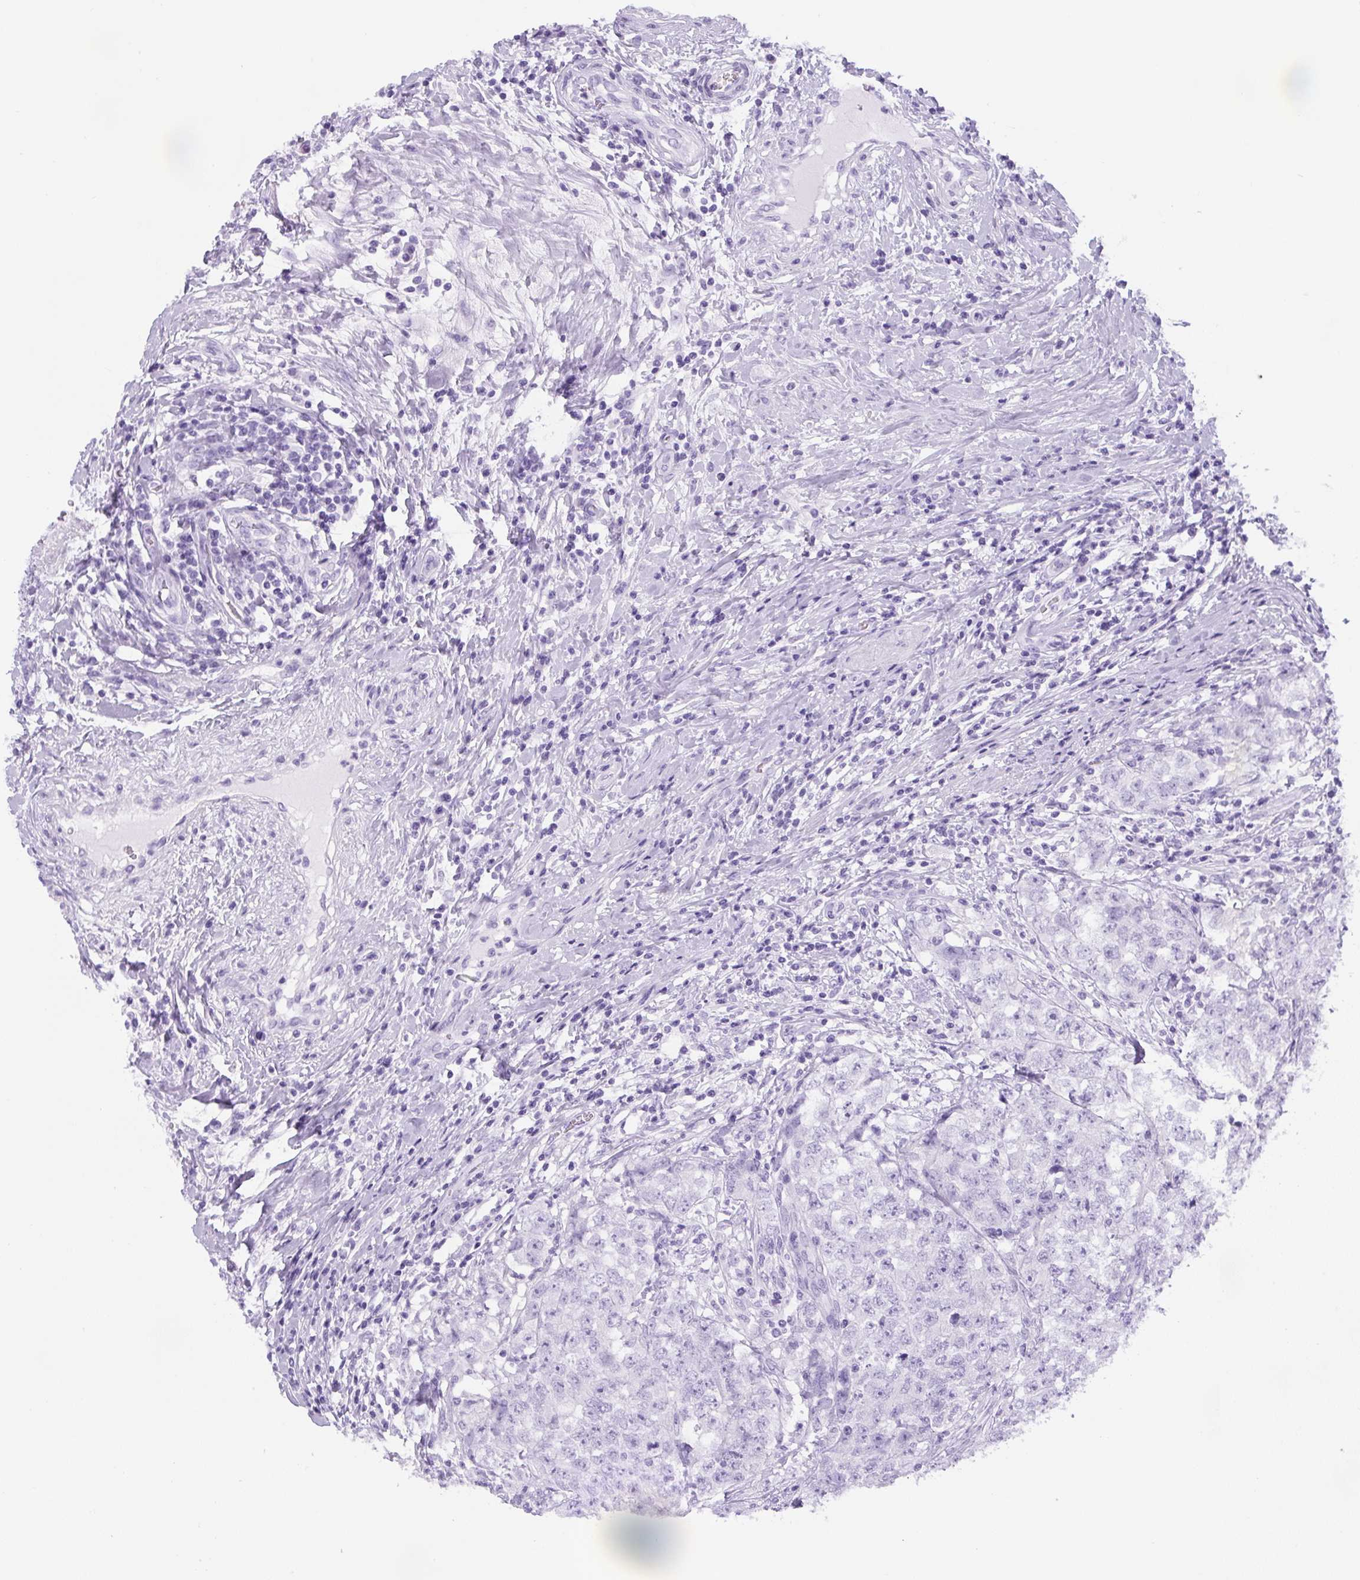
{"staining": {"intensity": "negative", "quantity": "none", "location": "none"}, "tissue": "testis cancer", "cell_type": "Tumor cells", "image_type": "cancer", "snomed": [{"axis": "morphology", "description": "Seminoma, NOS"}, {"axis": "morphology", "description": "Carcinoma, Embryonal, NOS"}, {"axis": "topography", "description": "Testis"}], "caption": "The micrograph reveals no significant positivity in tumor cells of testis cancer (seminoma).", "gene": "UBL3", "patient": {"sex": "male", "age": 43}}